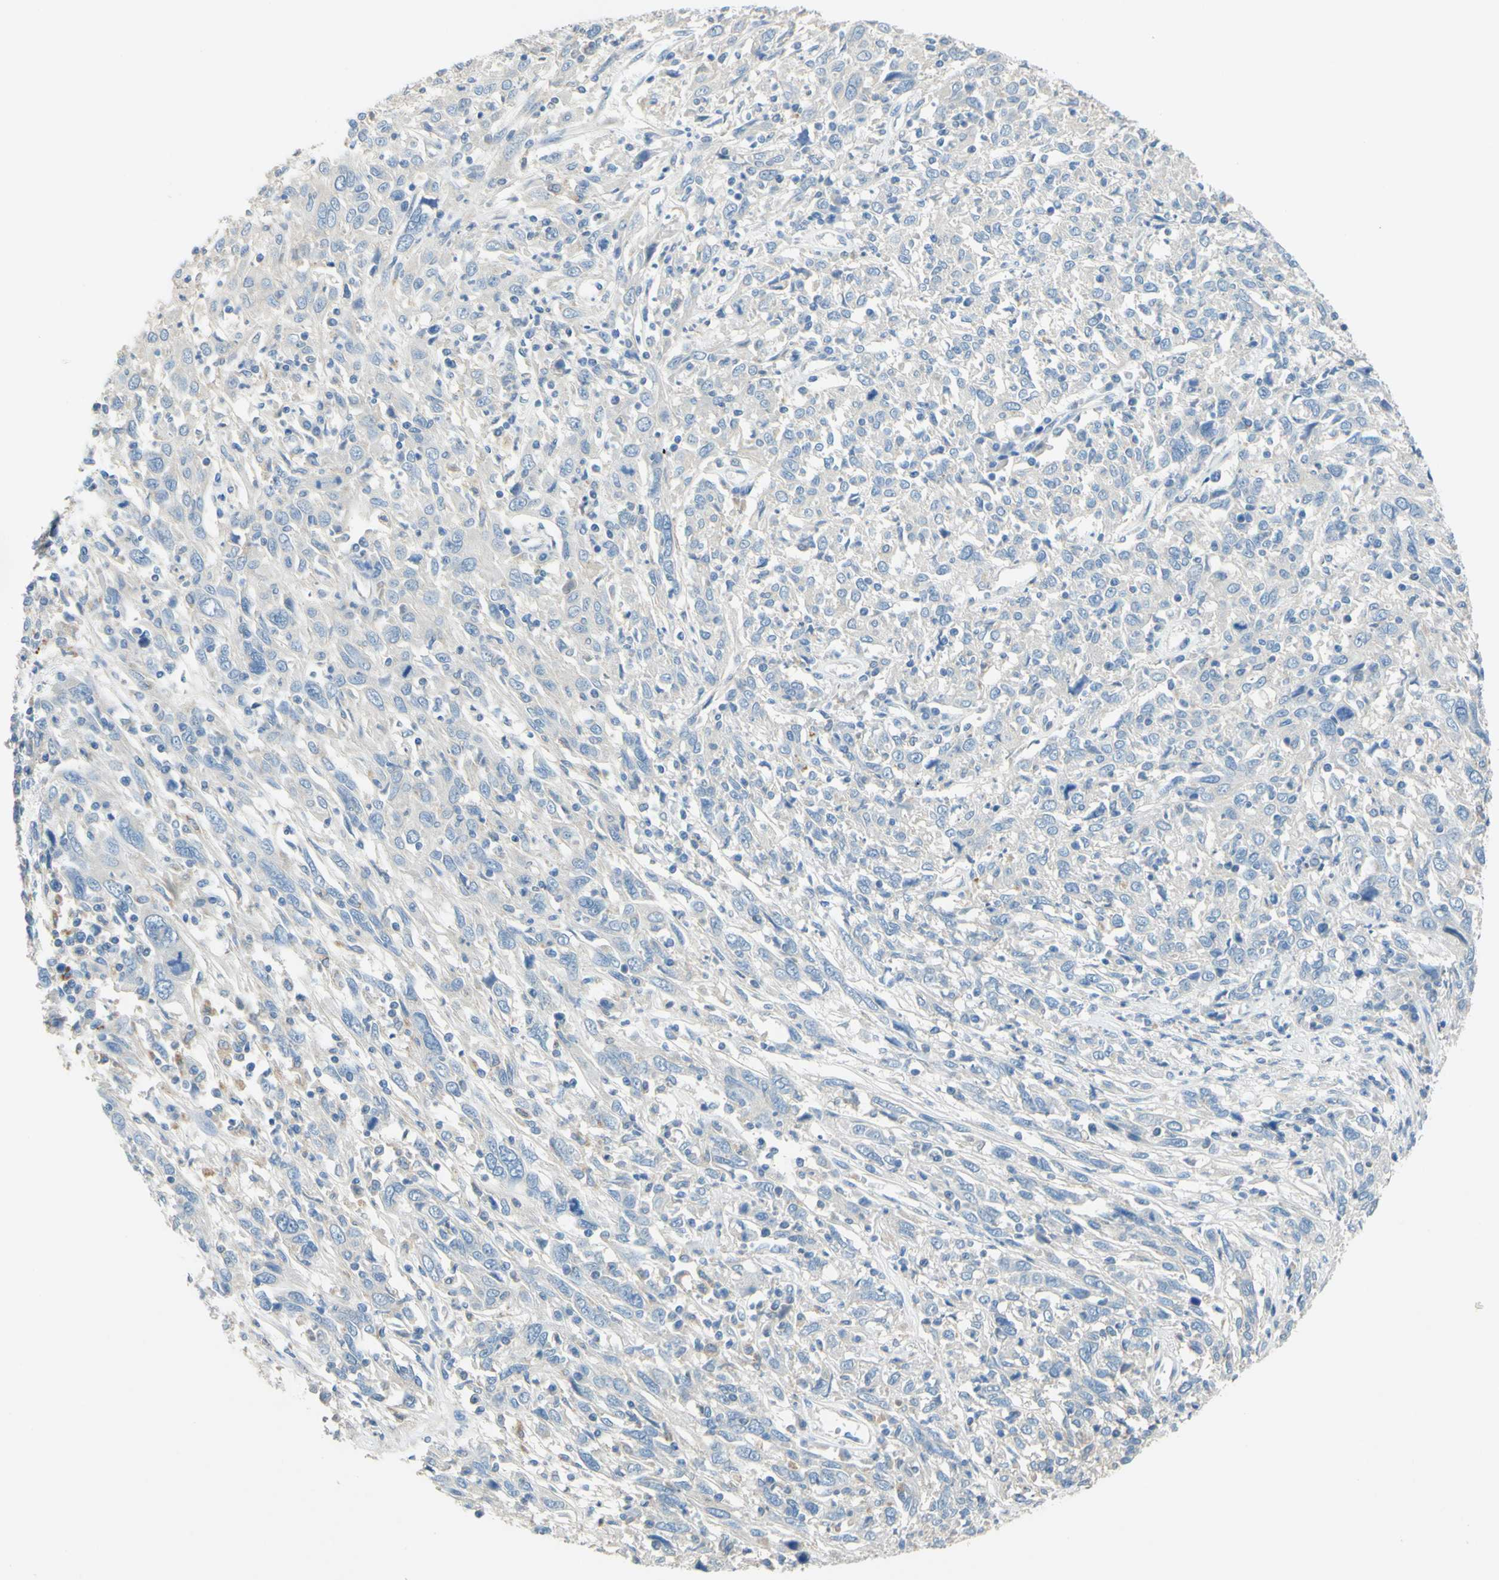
{"staining": {"intensity": "negative", "quantity": "none", "location": "none"}, "tissue": "cervical cancer", "cell_type": "Tumor cells", "image_type": "cancer", "snomed": [{"axis": "morphology", "description": "Squamous cell carcinoma, NOS"}, {"axis": "topography", "description": "Cervix"}], "caption": "Human squamous cell carcinoma (cervical) stained for a protein using IHC displays no positivity in tumor cells.", "gene": "CDH10", "patient": {"sex": "female", "age": 46}}